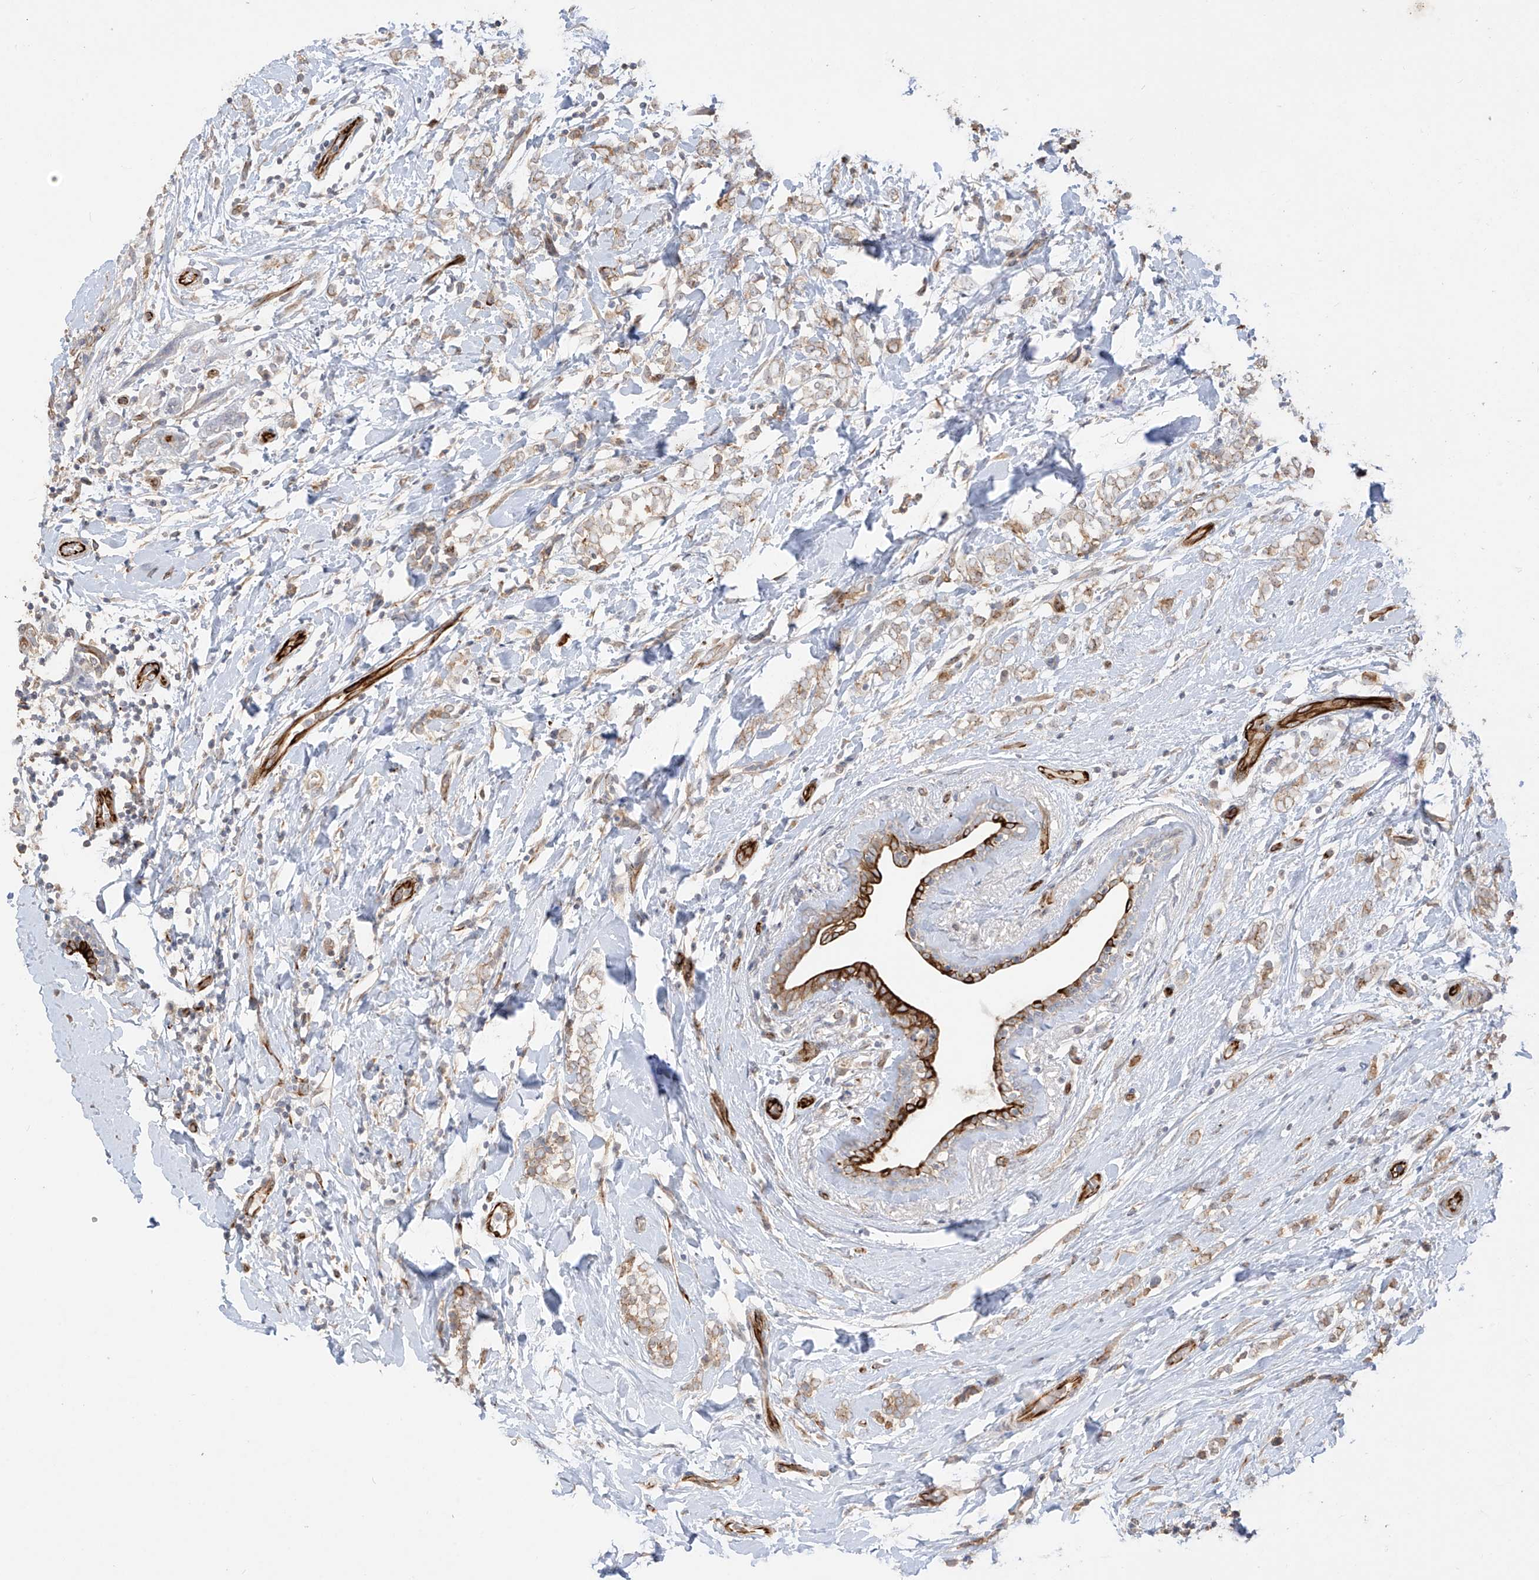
{"staining": {"intensity": "weak", "quantity": ">75%", "location": "cytoplasmic/membranous"}, "tissue": "breast cancer", "cell_type": "Tumor cells", "image_type": "cancer", "snomed": [{"axis": "morphology", "description": "Normal tissue, NOS"}, {"axis": "morphology", "description": "Lobular carcinoma"}, {"axis": "topography", "description": "Breast"}], "caption": "About >75% of tumor cells in breast lobular carcinoma reveal weak cytoplasmic/membranous protein staining as visualized by brown immunohistochemical staining.", "gene": "DCDC2", "patient": {"sex": "female", "age": 47}}